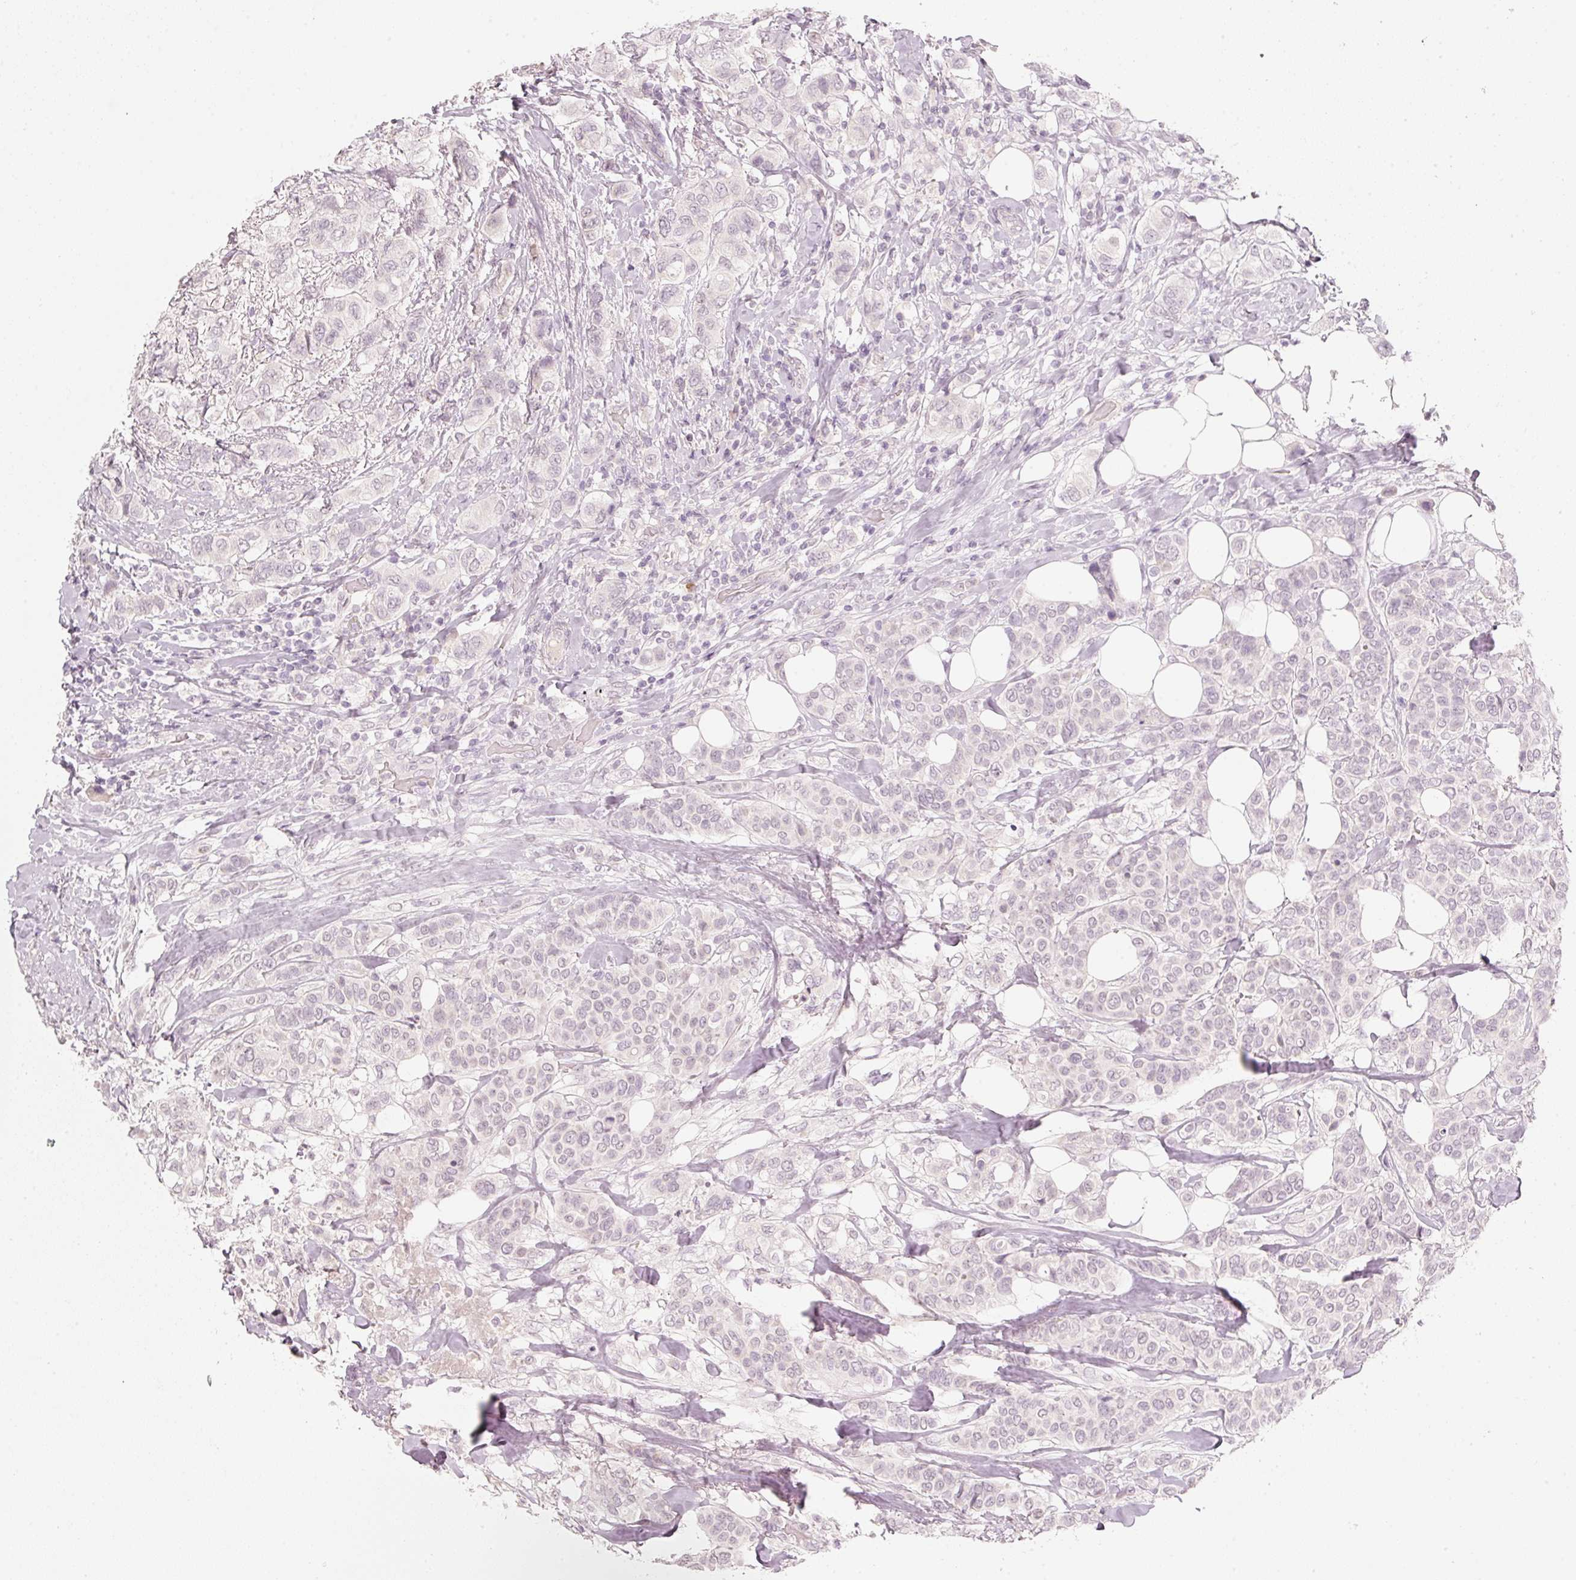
{"staining": {"intensity": "negative", "quantity": "none", "location": "none"}, "tissue": "breast cancer", "cell_type": "Tumor cells", "image_type": "cancer", "snomed": [{"axis": "morphology", "description": "Lobular carcinoma"}, {"axis": "topography", "description": "Breast"}], "caption": "This is an IHC image of human breast cancer (lobular carcinoma). There is no expression in tumor cells.", "gene": "STEAP1", "patient": {"sex": "female", "age": 51}}